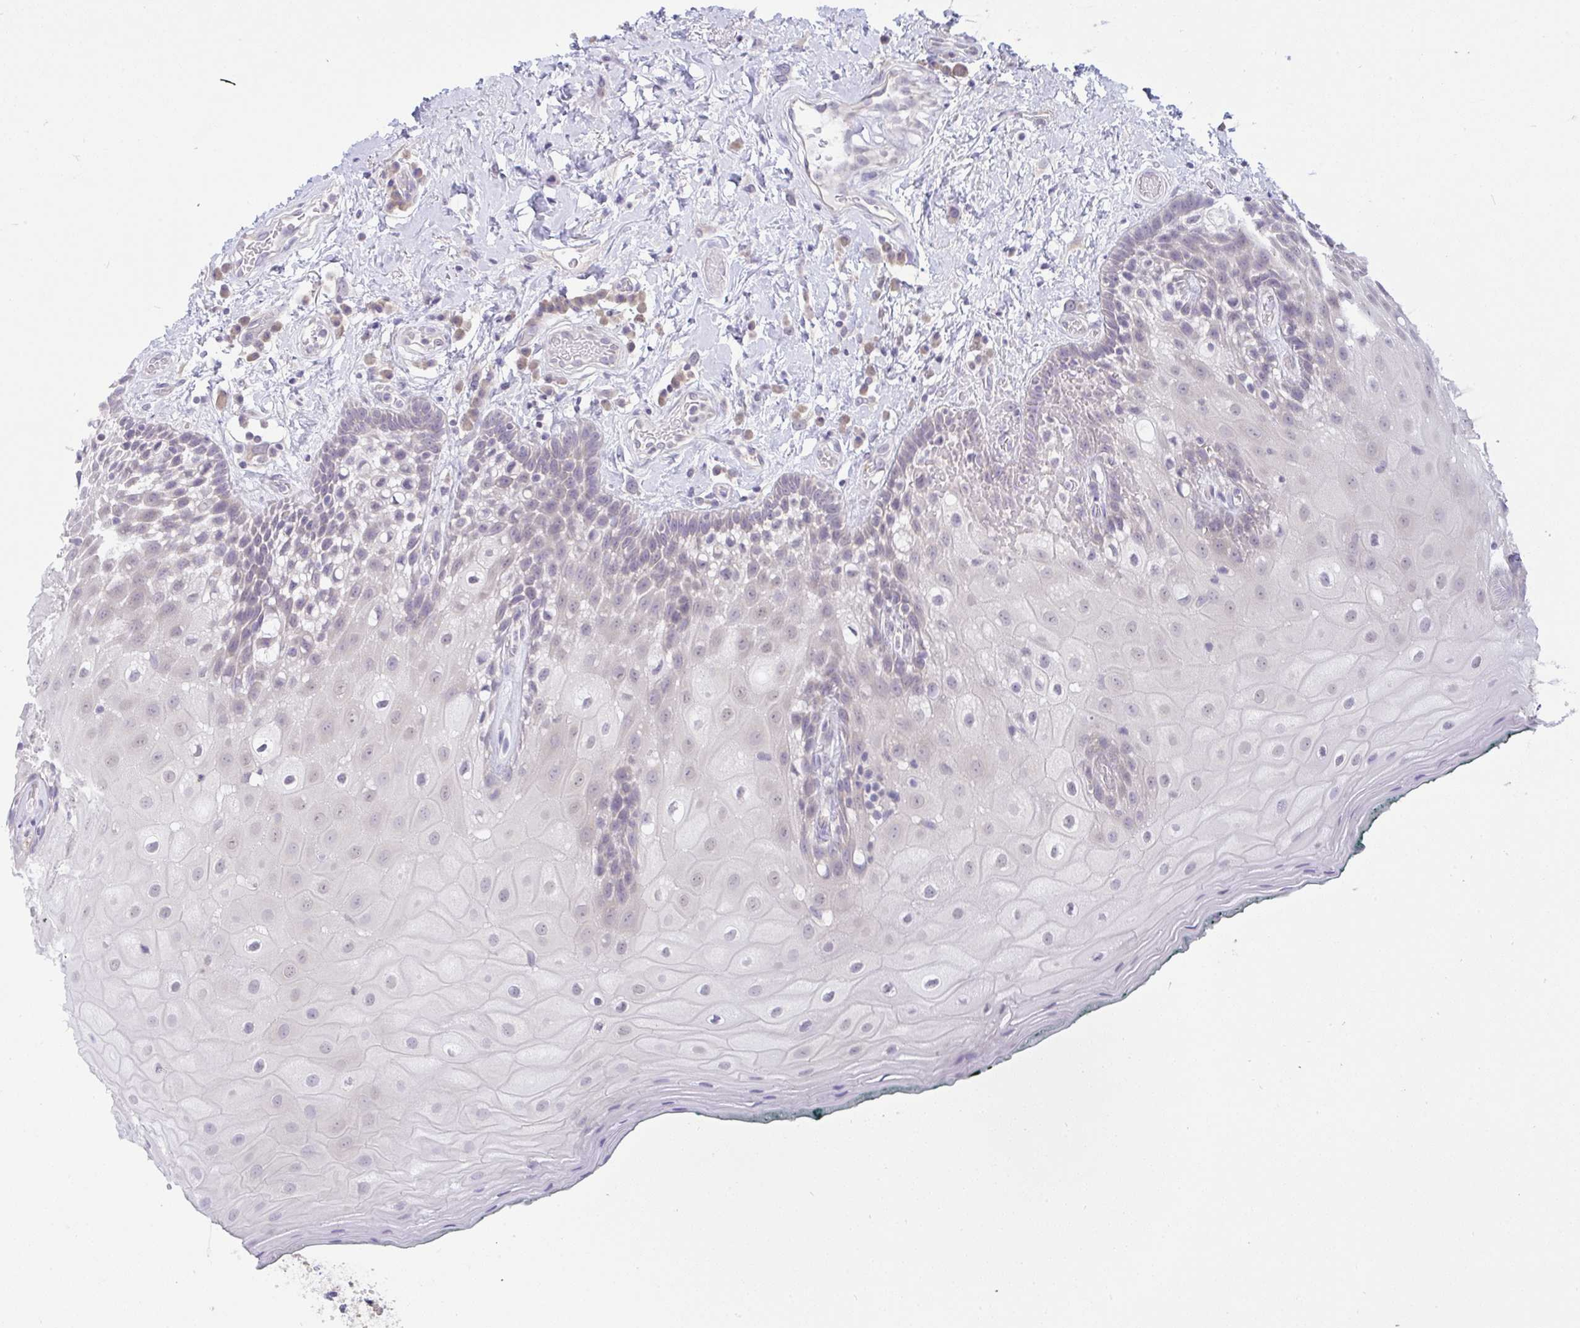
{"staining": {"intensity": "negative", "quantity": "none", "location": "none"}, "tissue": "oral mucosa", "cell_type": "Squamous epithelial cells", "image_type": "normal", "snomed": [{"axis": "morphology", "description": "Normal tissue, NOS"}, {"axis": "morphology", "description": "Squamous cell carcinoma, NOS"}, {"axis": "topography", "description": "Oral tissue"}, {"axis": "topography", "description": "Head-Neck"}], "caption": "A high-resolution histopathology image shows immunohistochemistry staining of benign oral mucosa, which displays no significant expression in squamous epithelial cells. (DAB immunohistochemistry (IHC) visualized using brightfield microscopy, high magnification).", "gene": "TMEM41A", "patient": {"sex": "male", "age": 64}}